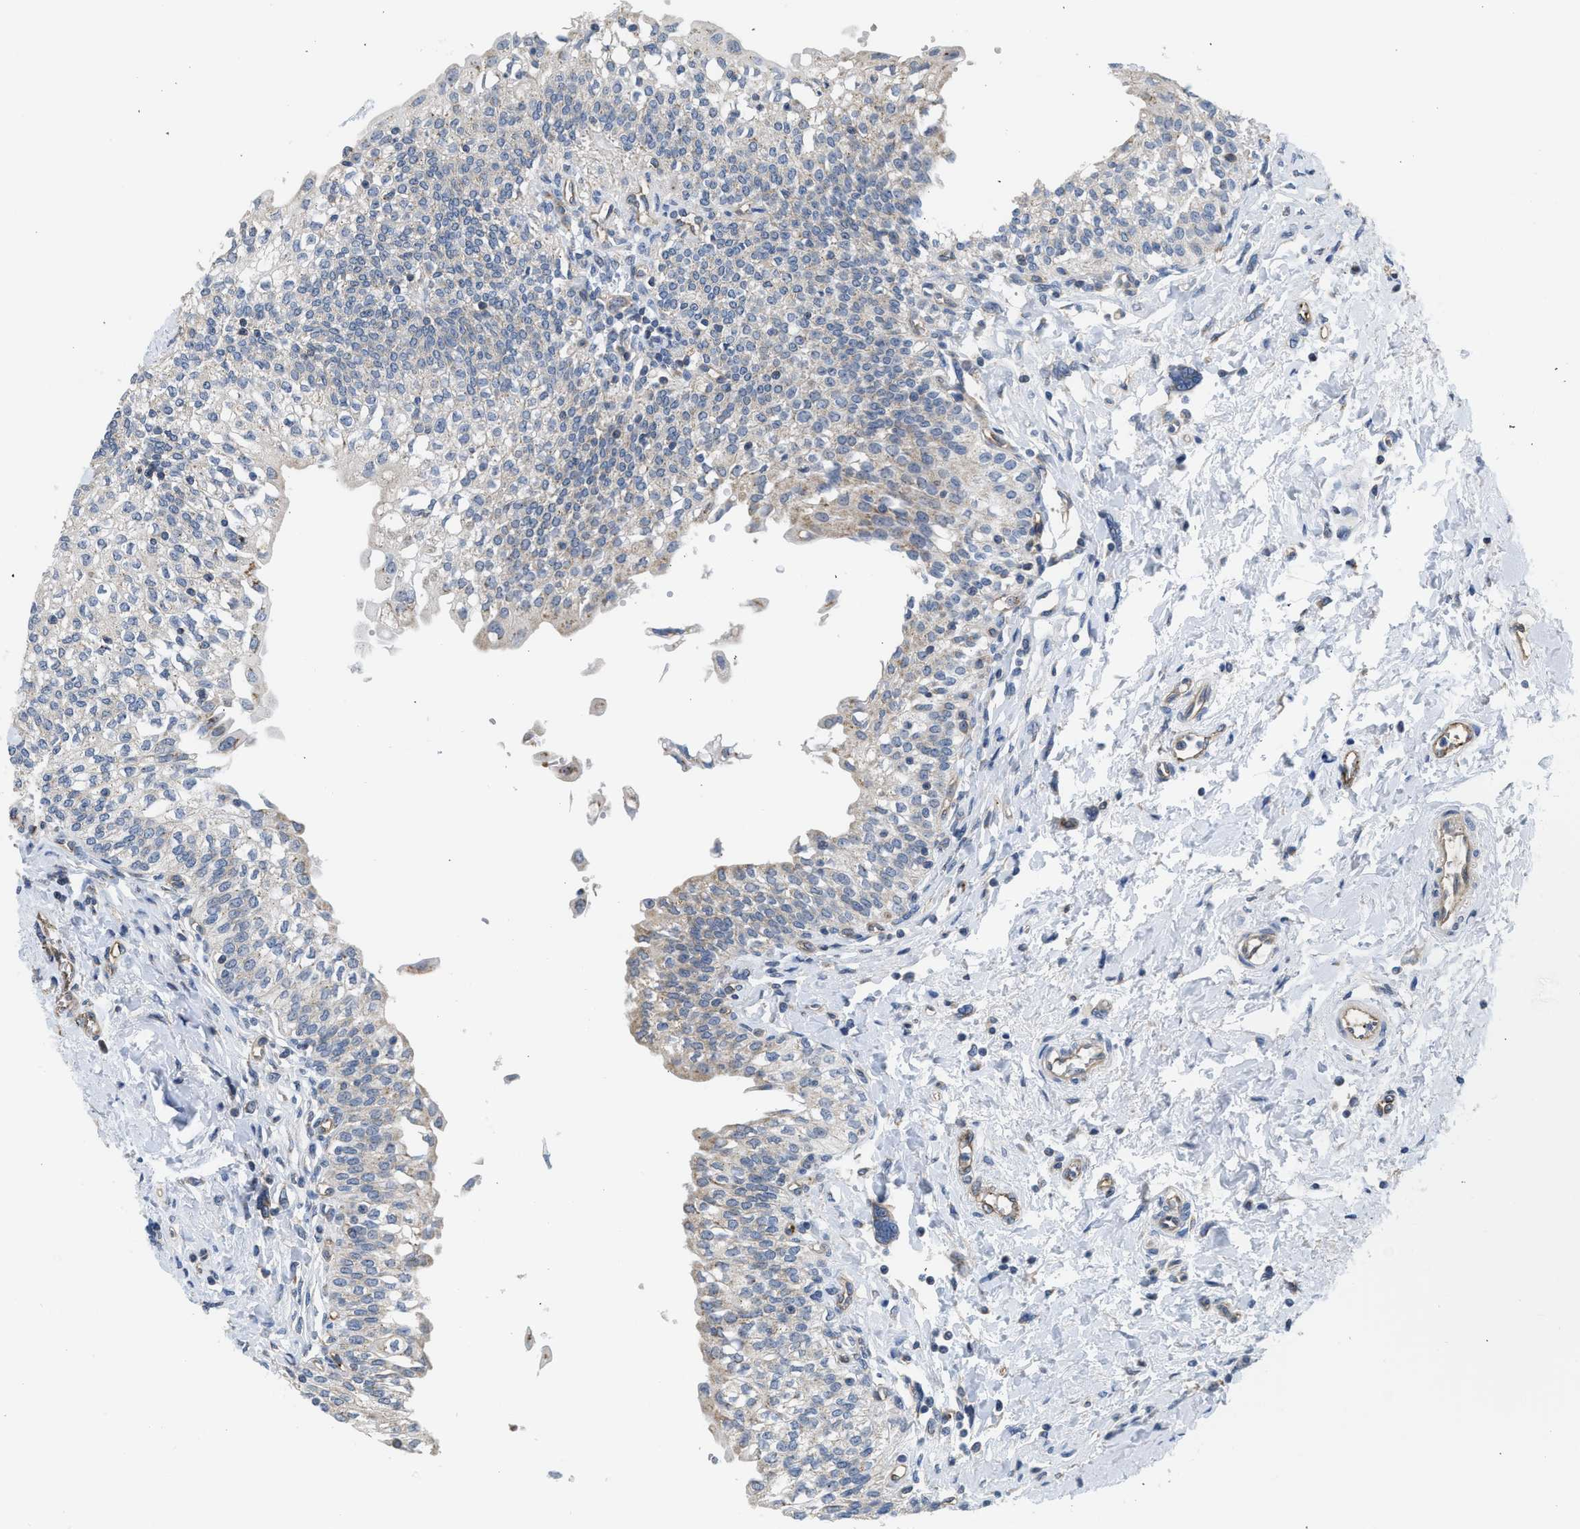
{"staining": {"intensity": "weak", "quantity": "25%-75%", "location": "cytoplasmic/membranous"}, "tissue": "urinary bladder", "cell_type": "Urothelial cells", "image_type": "normal", "snomed": [{"axis": "morphology", "description": "Normal tissue, NOS"}, {"axis": "topography", "description": "Urinary bladder"}], "caption": "Urothelial cells exhibit low levels of weak cytoplasmic/membranous expression in approximately 25%-75% of cells in normal urinary bladder. (Stains: DAB in brown, nuclei in blue, Microscopy: brightfield microscopy at high magnification).", "gene": "PIM1", "patient": {"sex": "male", "age": 55}}